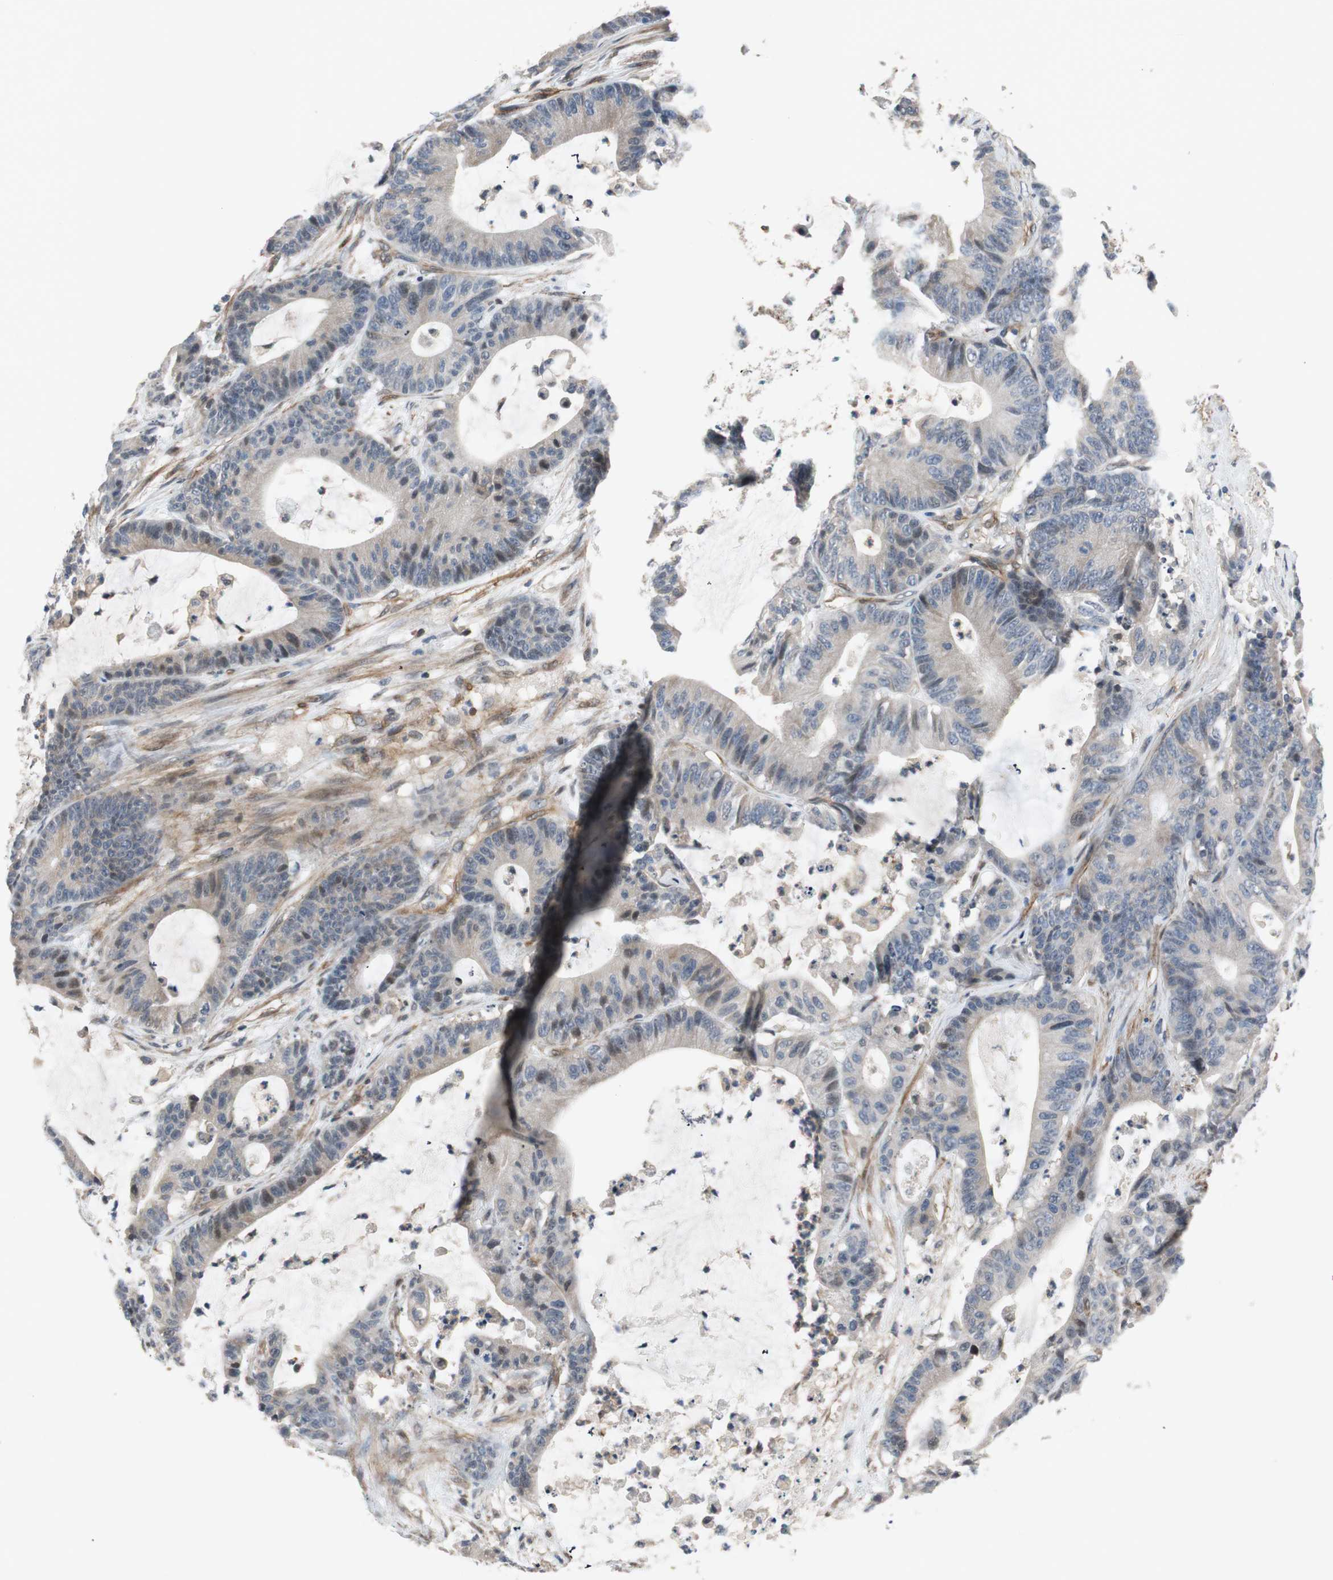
{"staining": {"intensity": "negative", "quantity": "none", "location": "none"}, "tissue": "colorectal cancer", "cell_type": "Tumor cells", "image_type": "cancer", "snomed": [{"axis": "morphology", "description": "Adenocarcinoma, NOS"}, {"axis": "topography", "description": "Colon"}], "caption": "Micrograph shows no significant protein staining in tumor cells of adenocarcinoma (colorectal).", "gene": "GRHL1", "patient": {"sex": "female", "age": 84}}